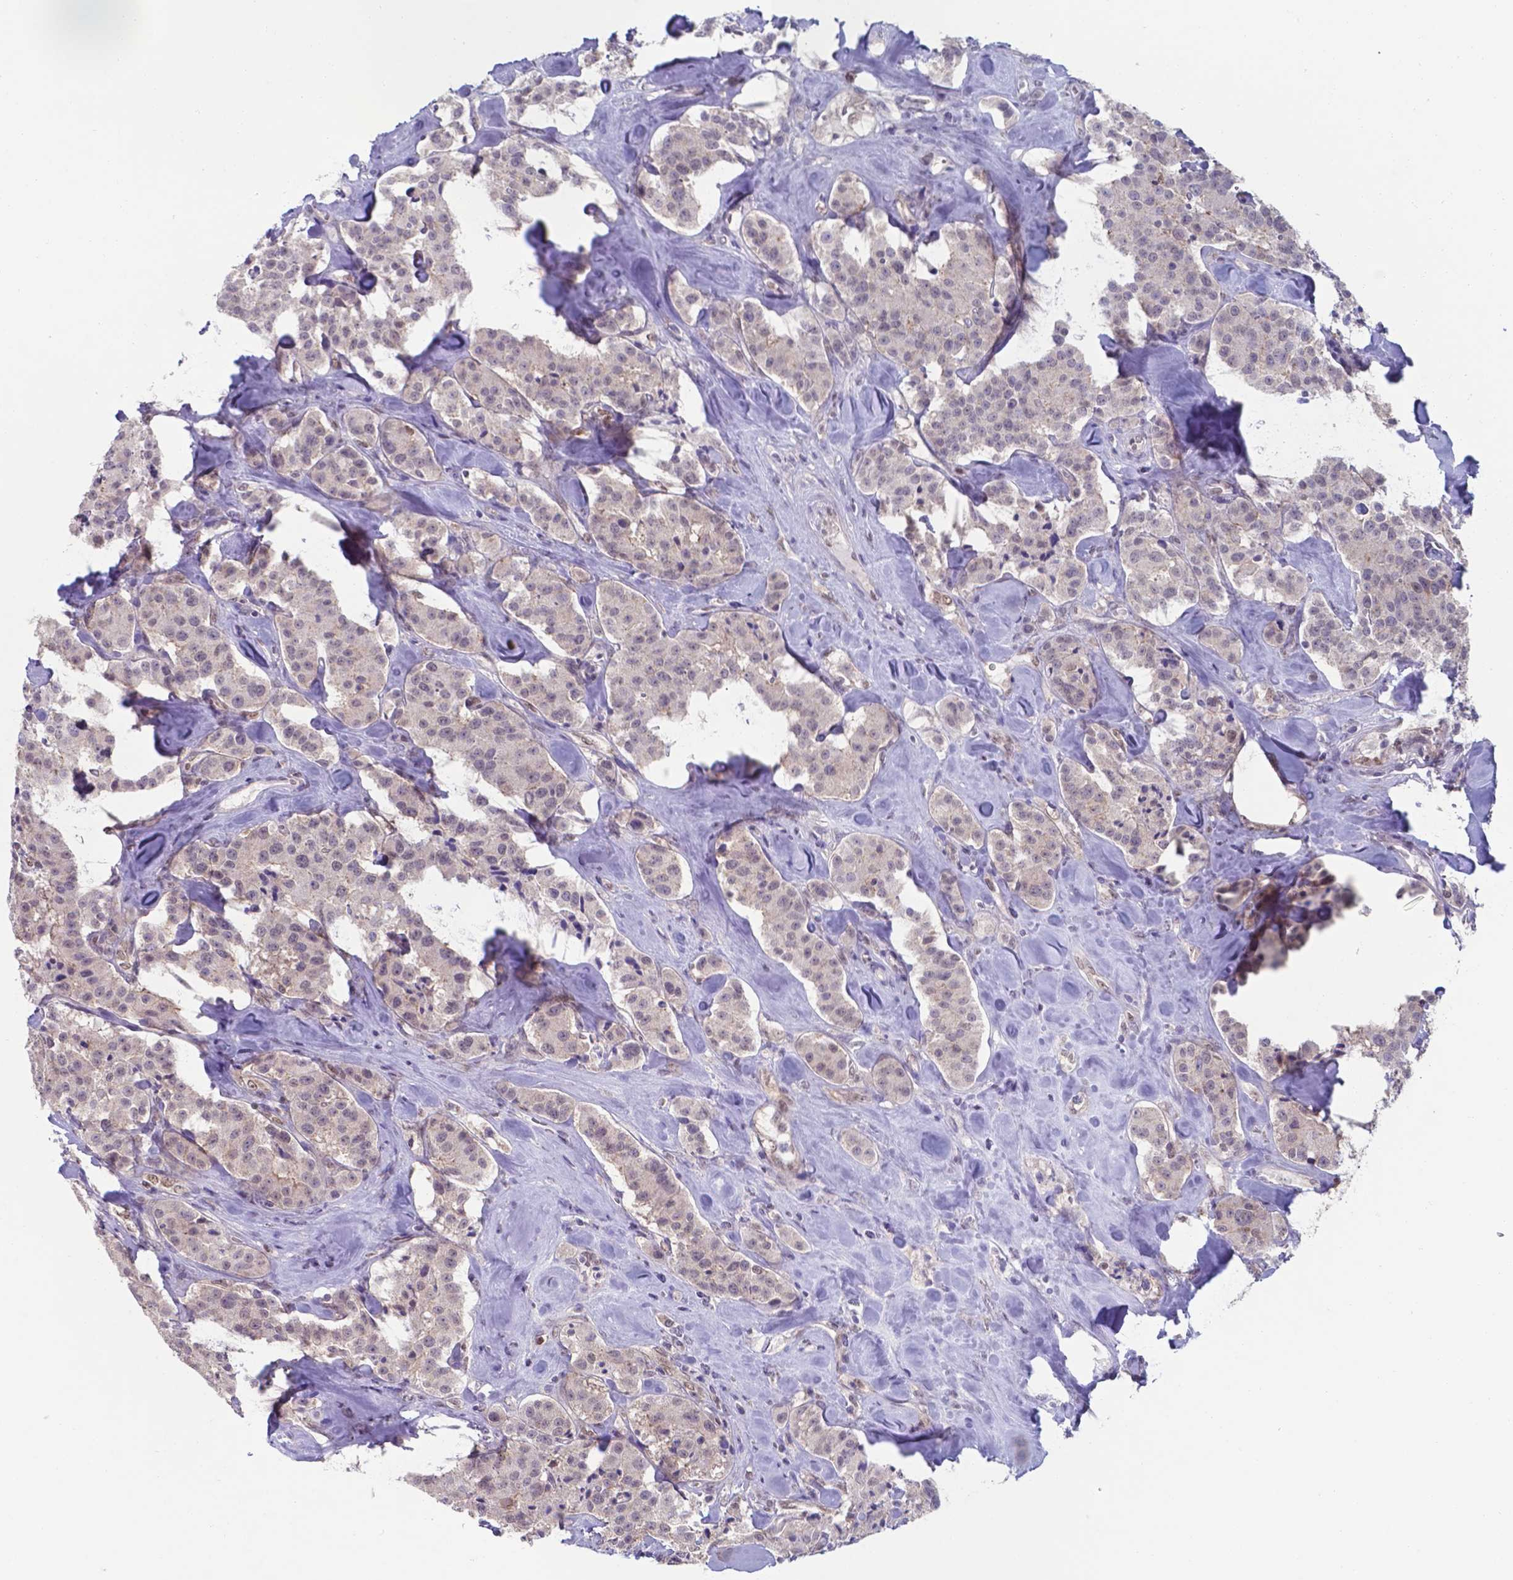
{"staining": {"intensity": "negative", "quantity": "none", "location": "none"}, "tissue": "carcinoid", "cell_type": "Tumor cells", "image_type": "cancer", "snomed": [{"axis": "morphology", "description": "Carcinoid, malignant, NOS"}, {"axis": "topography", "description": "Pancreas"}], "caption": "Tumor cells show no significant staining in carcinoid (malignant).", "gene": "UBE2E2", "patient": {"sex": "male", "age": 41}}